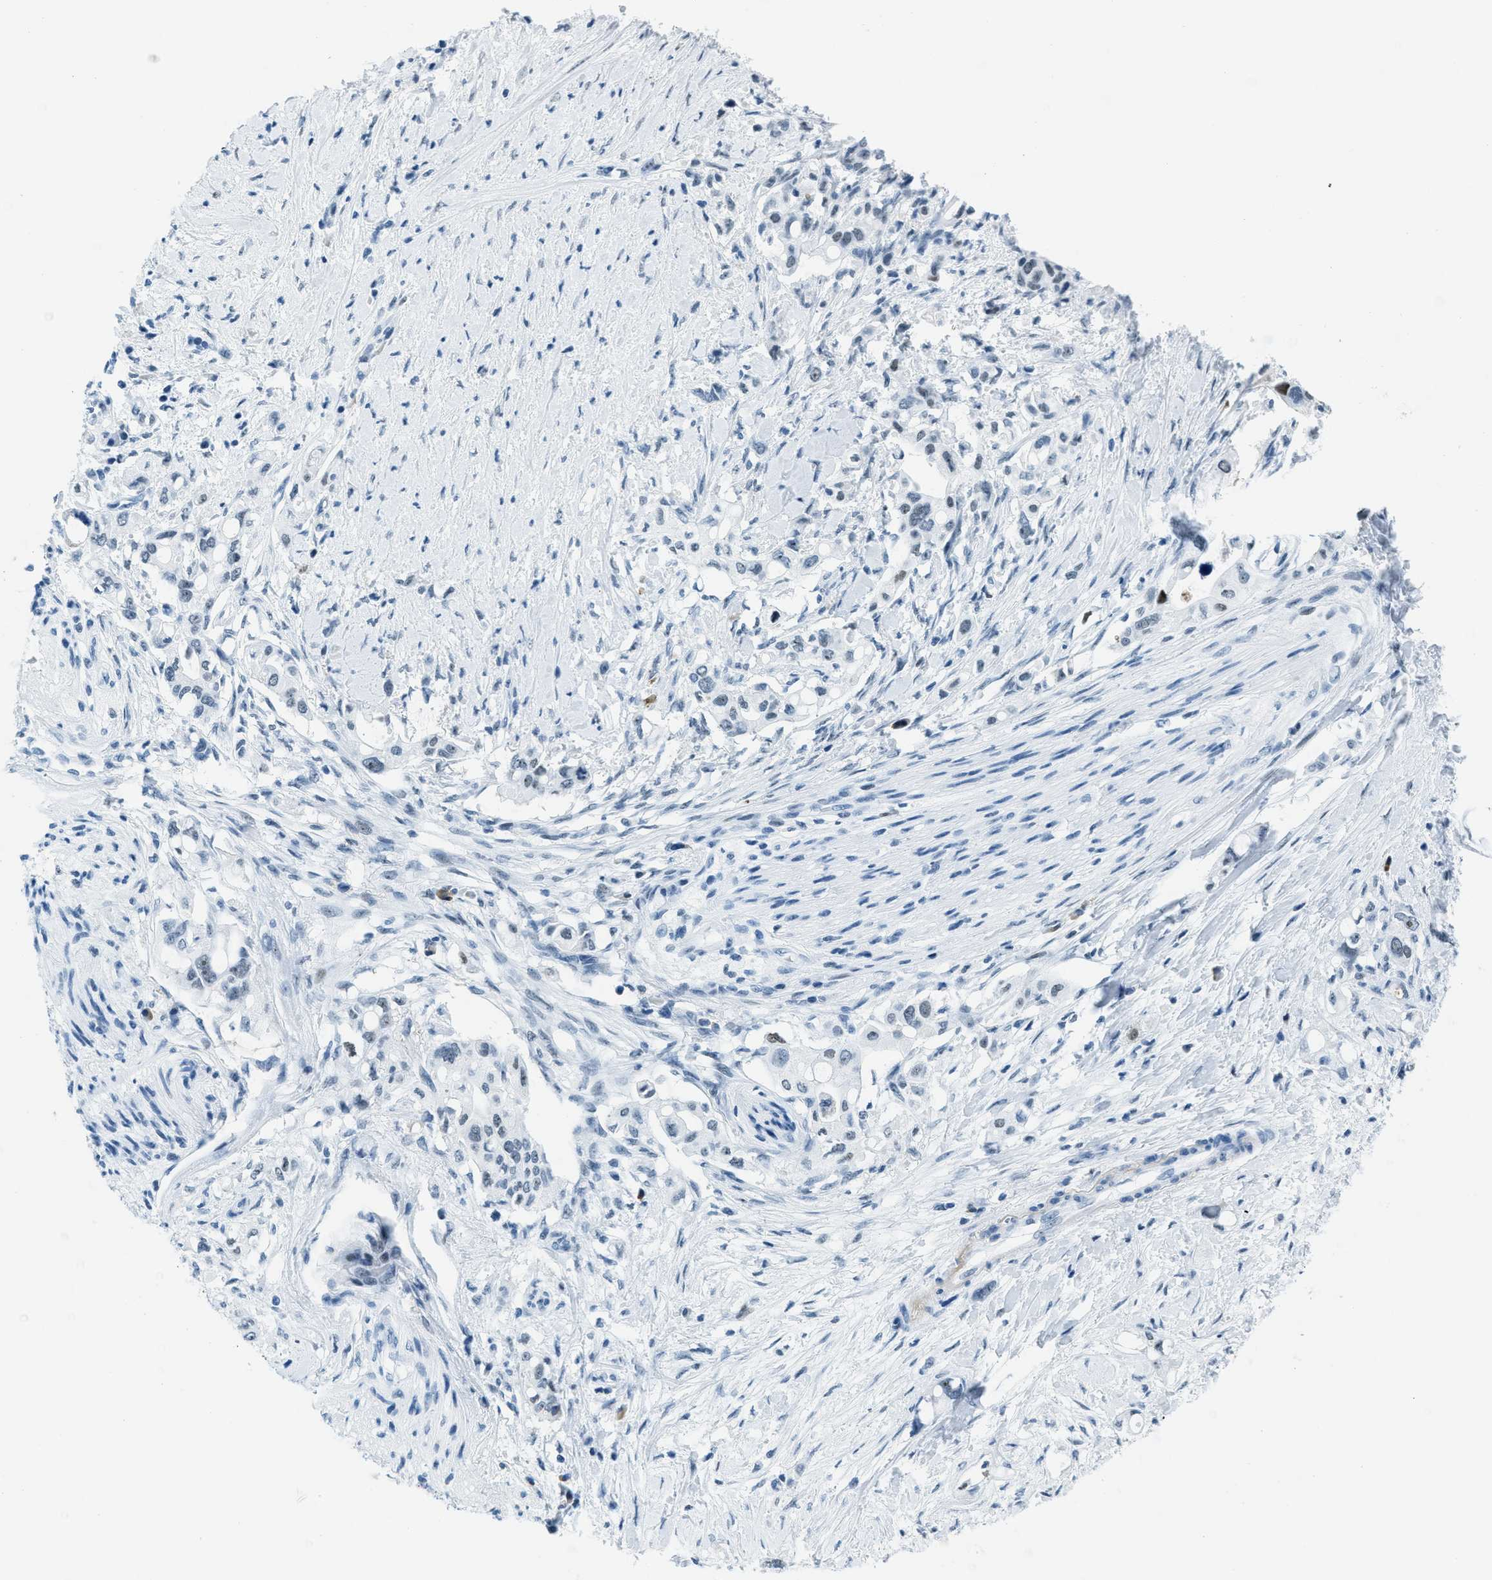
{"staining": {"intensity": "negative", "quantity": "none", "location": "none"}, "tissue": "pancreatic cancer", "cell_type": "Tumor cells", "image_type": "cancer", "snomed": [{"axis": "morphology", "description": "Adenocarcinoma, NOS"}, {"axis": "topography", "description": "Pancreas"}], "caption": "IHC of pancreatic cancer exhibits no expression in tumor cells. Brightfield microscopy of immunohistochemistry stained with DAB (brown) and hematoxylin (blue), captured at high magnification.", "gene": "PLA2G2A", "patient": {"sex": "female", "age": 56}}